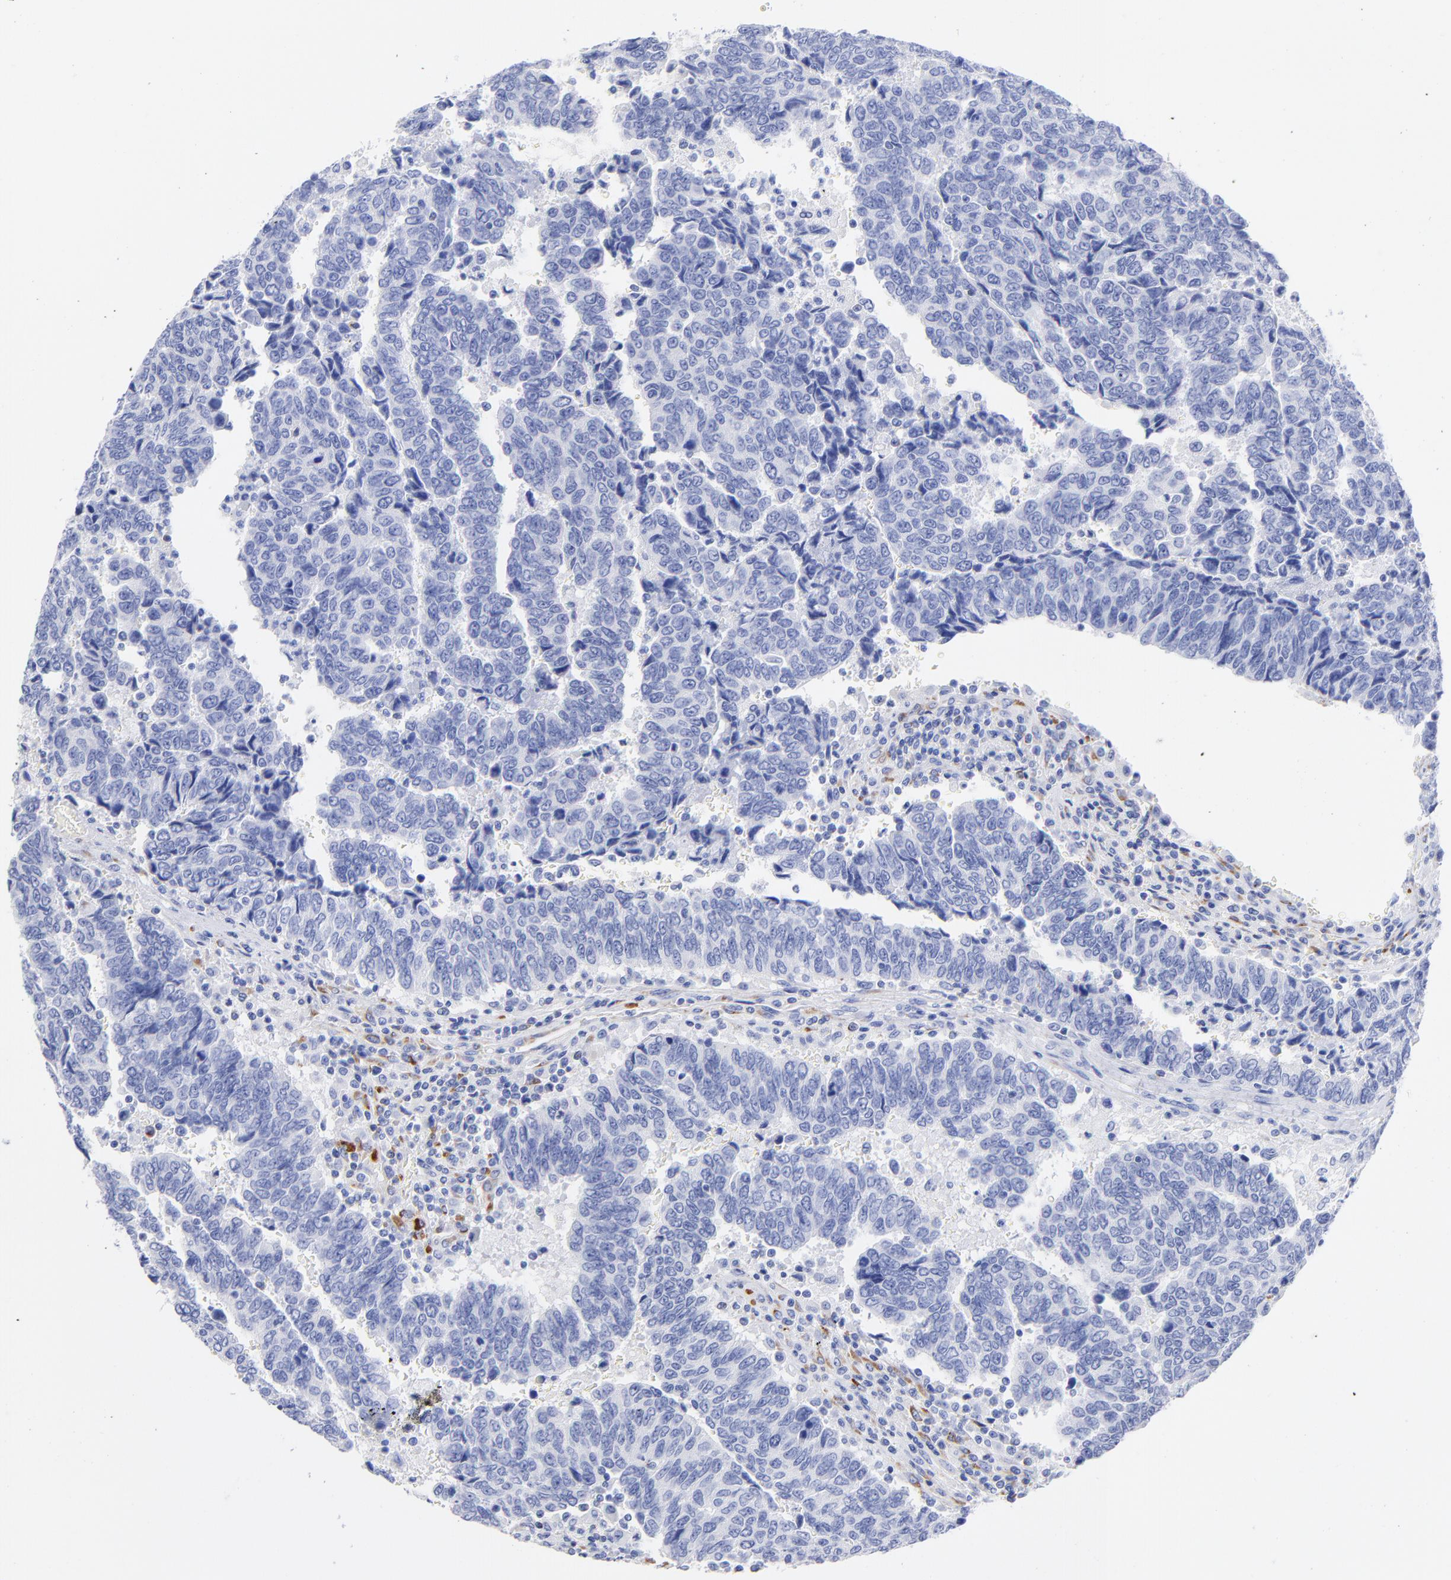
{"staining": {"intensity": "negative", "quantity": "none", "location": "none"}, "tissue": "urothelial cancer", "cell_type": "Tumor cells", "image_type": "cancer", "snomed": [{"axis": "morphology", "description": "Urothelial carcinoma, High grade"}, {"axis": "topography", "description": "Urinary bladder"}], "caption": "An immunohistochemistry (IHC) photomicrograph of high-grade urothelial carcinoma is shown. There is no staining in tumor cells of high-grade urothelial carcinoma.", "gene": "C1QTNF6", "patient": {"sex": "male", "age": 86}}